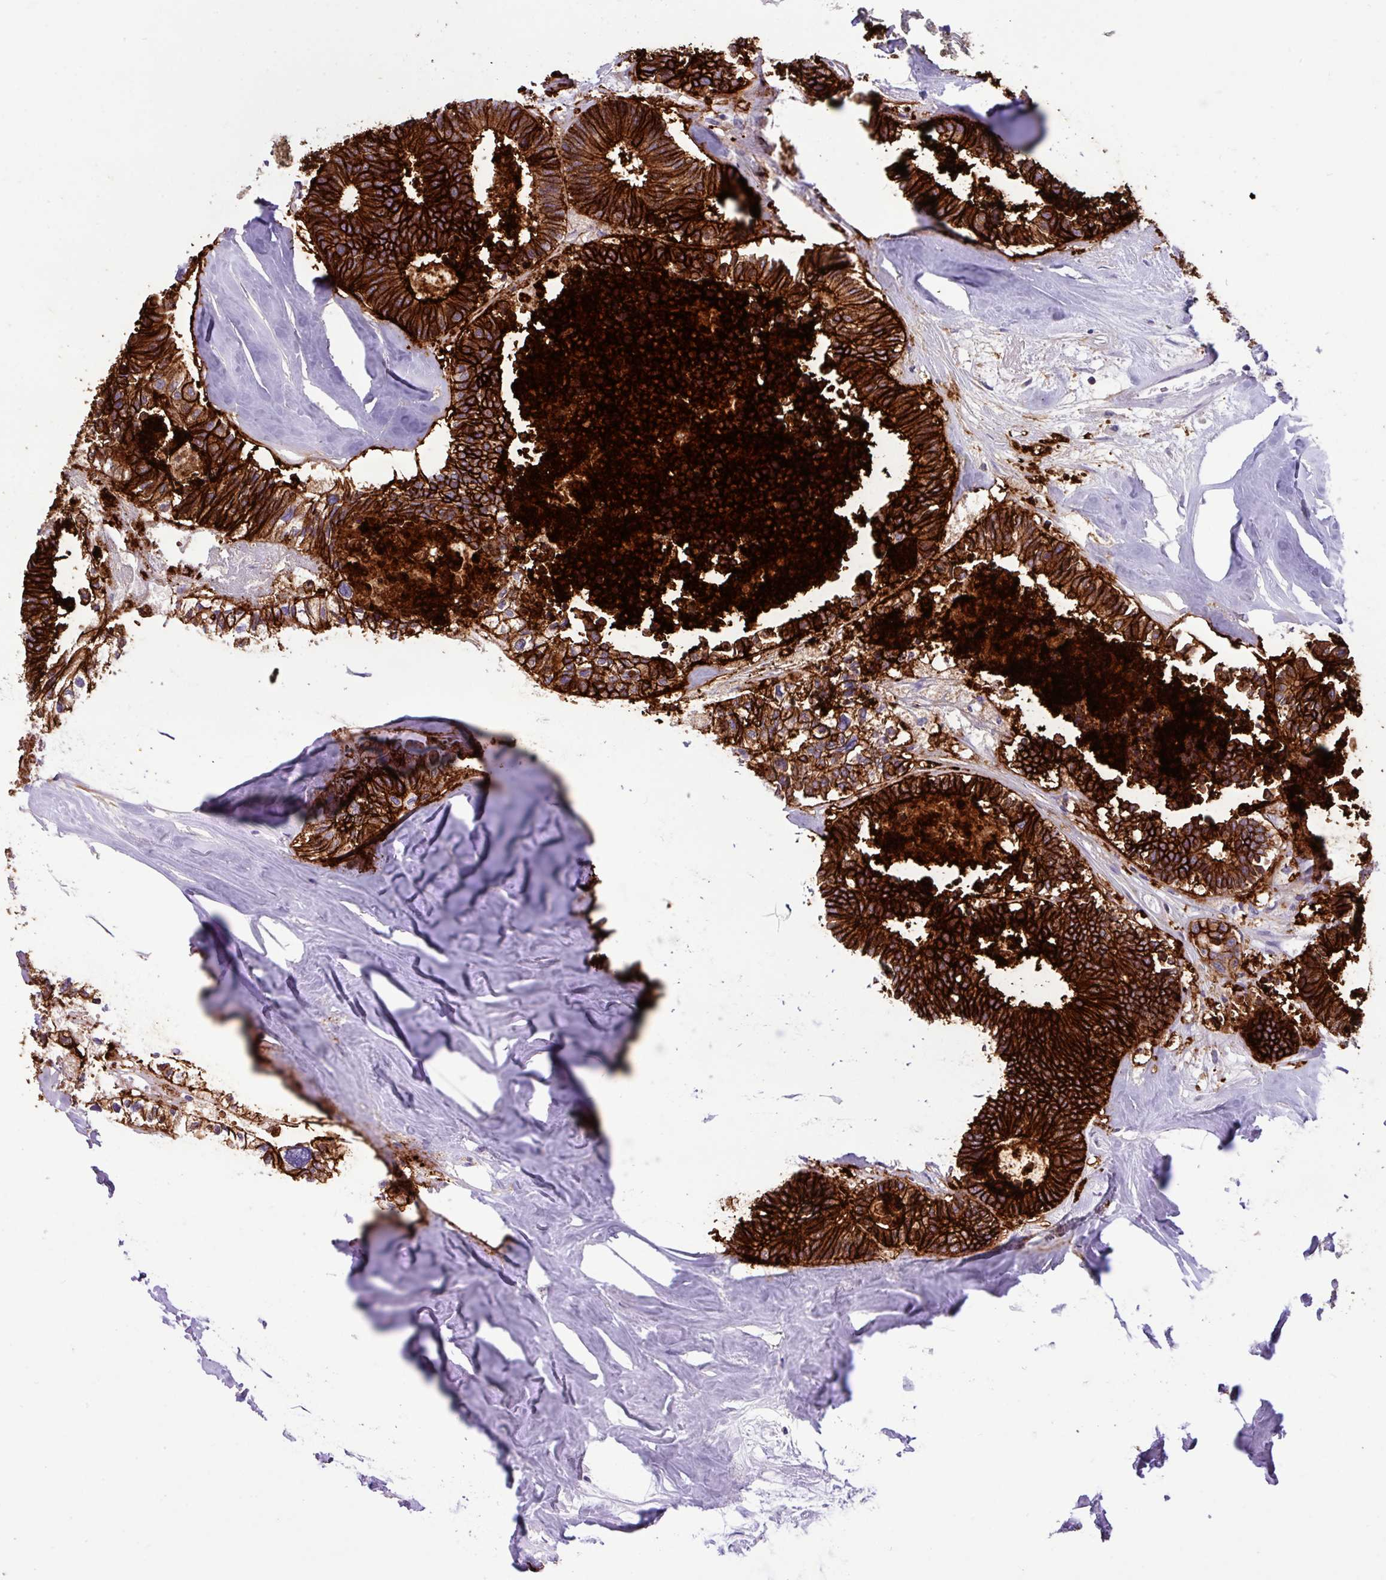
{"staining": {"intensity": "strong", "quantity": ">75%", "location": "cytoplasmic/membranous"}, "tissue": "colorectal cancer", "cell_type": "Tumor cells", "image_type": "cancer", "snomed": [{"axis": "morphology", "description": "Adenocarcinoma, NOS"}, {"axis": "topography", "description": "Colon"}, {"axis": "topography", "description": "Rectum"}], "caption": "Immunohistochemical staining of human colorectal cancer (adenocarcinoma) exhibits high levels of strong cytoplasmic/membranous expression in about >75% of tumor cells. (DAB IHC with brightfield microscopy, high magnification).", "gene": "EPCAM", "patient": {"sex": "male", "age": 57}}